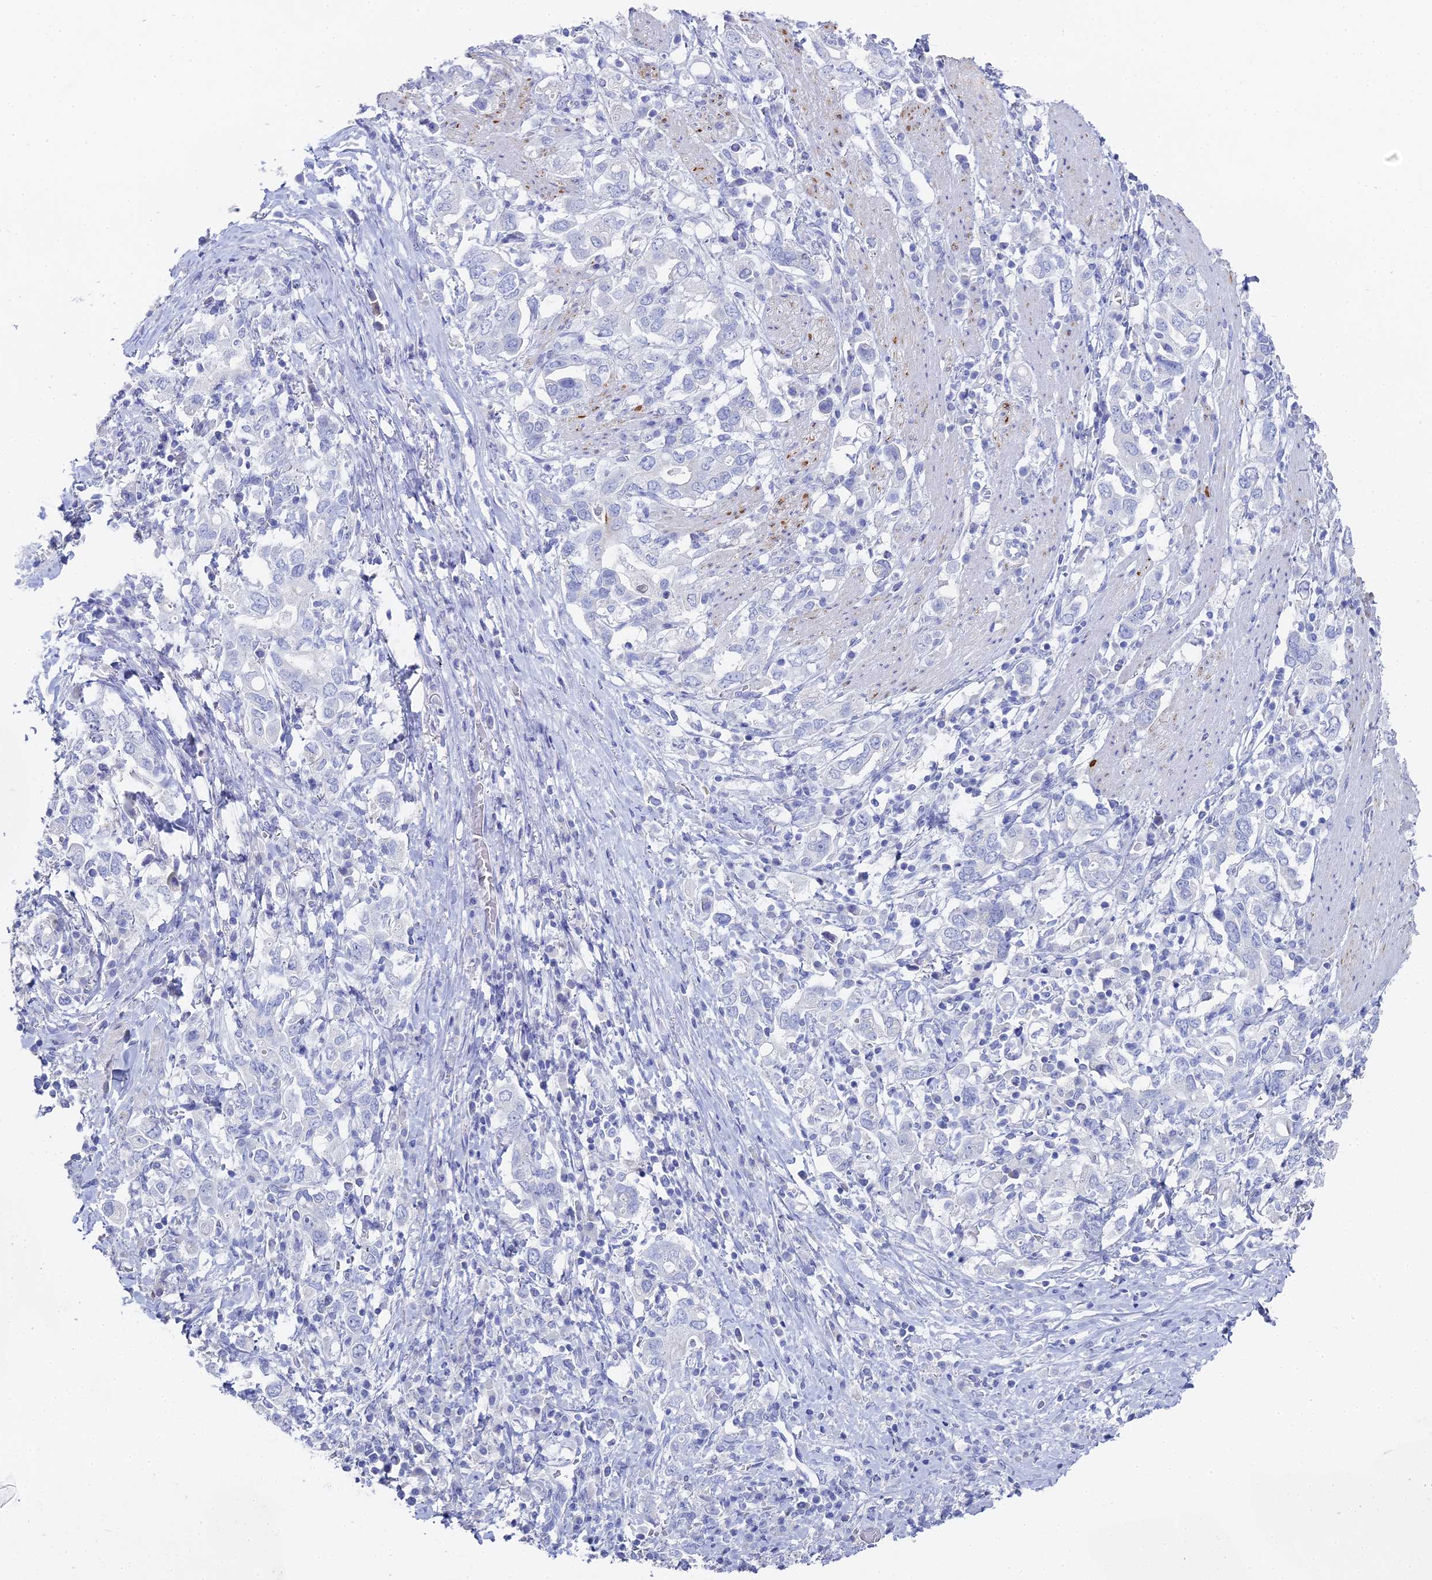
{"staining": {"intensity": "negative", "quantity": "none", "location": "none"}, "tissue": "stomach cancer", "cell_type": "Tumor cells", "image_type": "cancer", "snomed": [{"axis": "morphology", "description": "Adenocarcinoma, NOS"}, {"axis": "topography", "description": "Stomach, upper"}, {"axis": "topography", "description": "Stomach"}], "caption": "The immunohistochemistry (IHC) micrograph has no significant expression in tumor cells of stomach adenocarcinoma tissue.", "gene": "ALPP", "patient": {"sex": "male", "age": 62}}